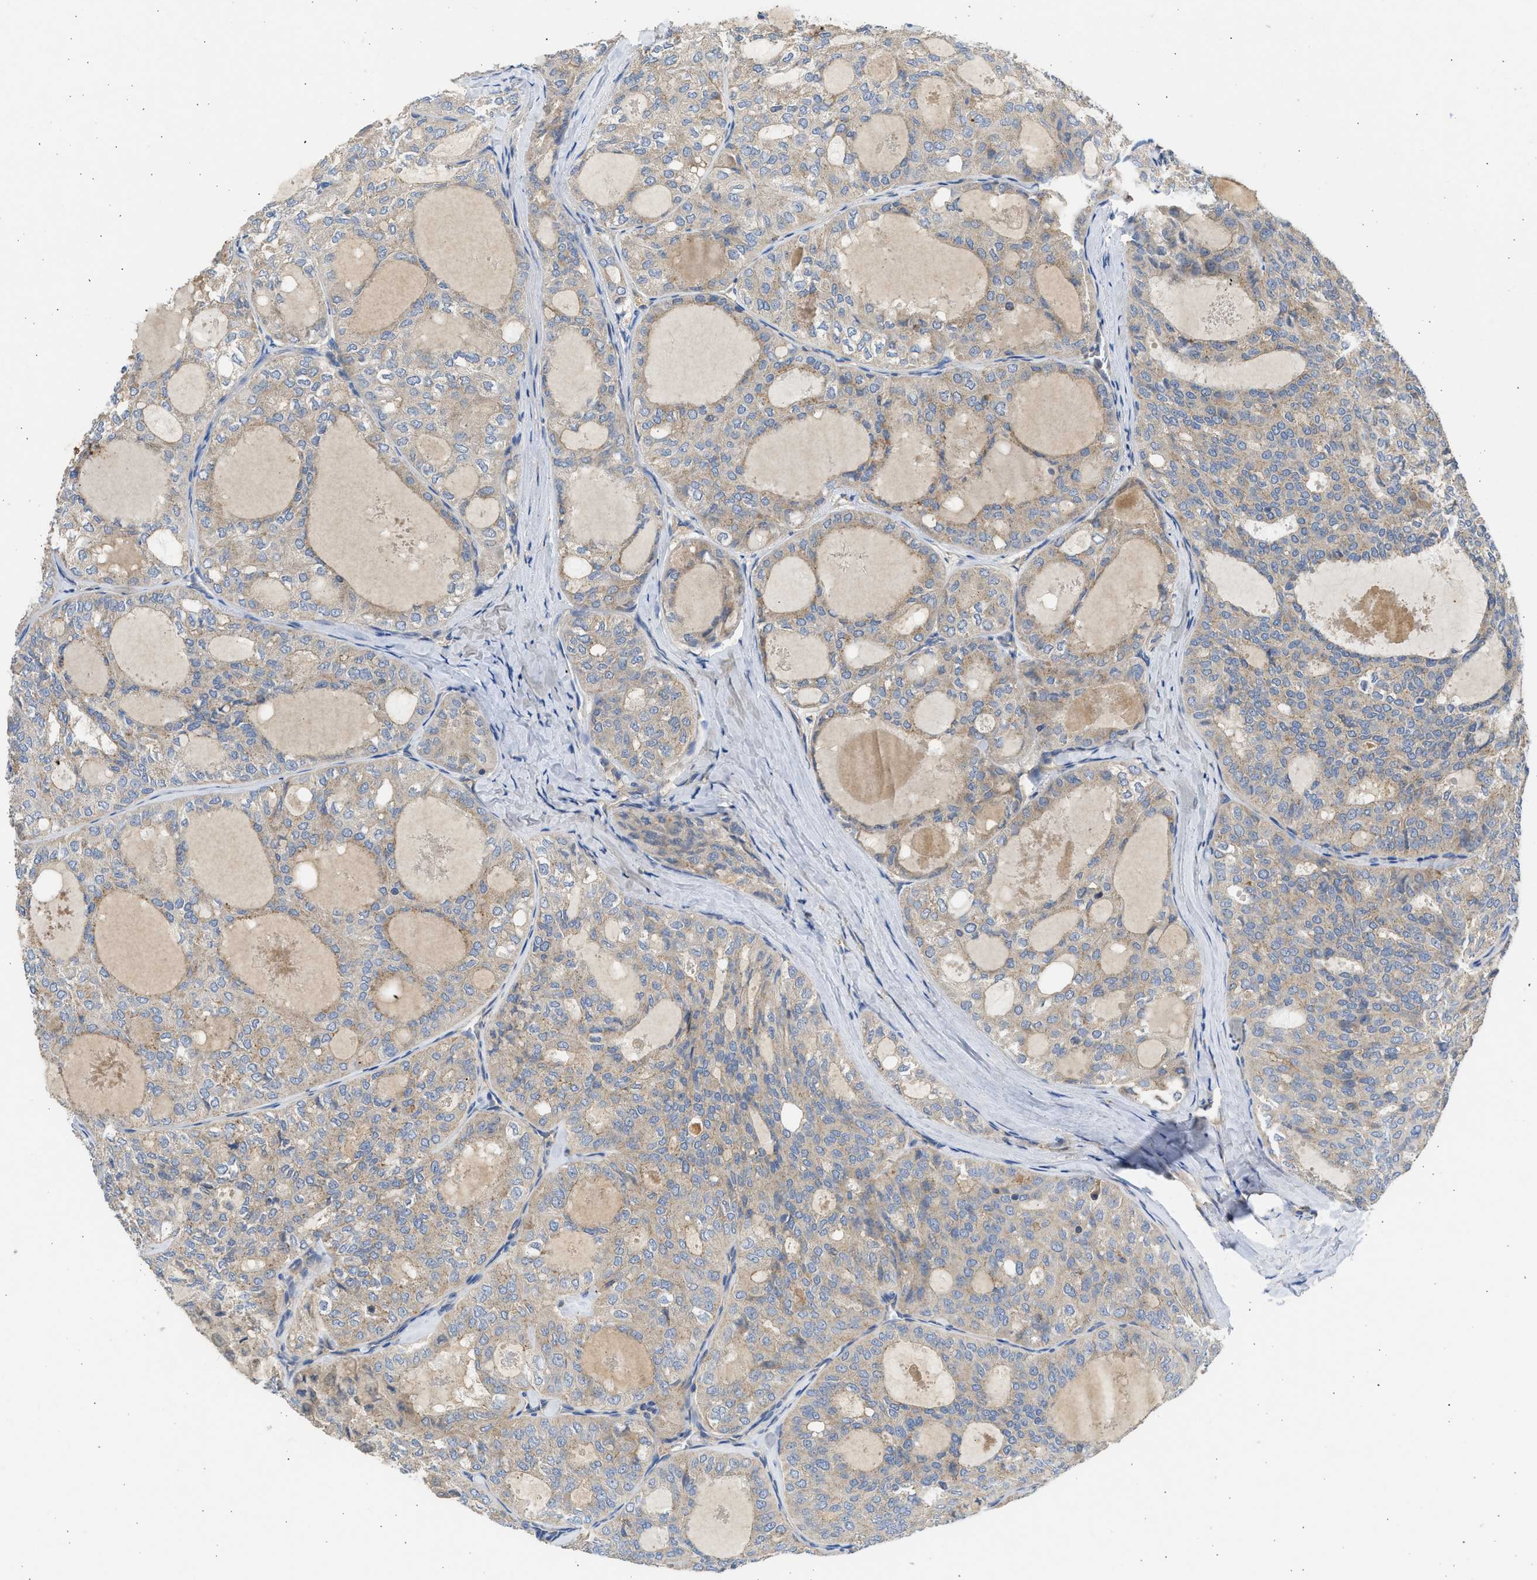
{"staining": {"intensity": "weak", "quantity": ">75%", "location": "cytoplasmic/membranous"}, "tissue": "thyroid cancer", "cell_type": "Tumor cells", "image_type": "cancer", "snomed": [{"axis": "morphology", "description": "Follicular adenoma carcinoma, NOS"}, {"axis": "topography", "description": "Thyroid gland"}], "caption": "Tumor cells demonstrate low levels of weak cytoplasmic/membranous positivity in about >75% of cells in human follicular adenoma carcinoma (thyroid).", "gene": "CSRNP2", "patient": {"sex": "male", "age": 75}}